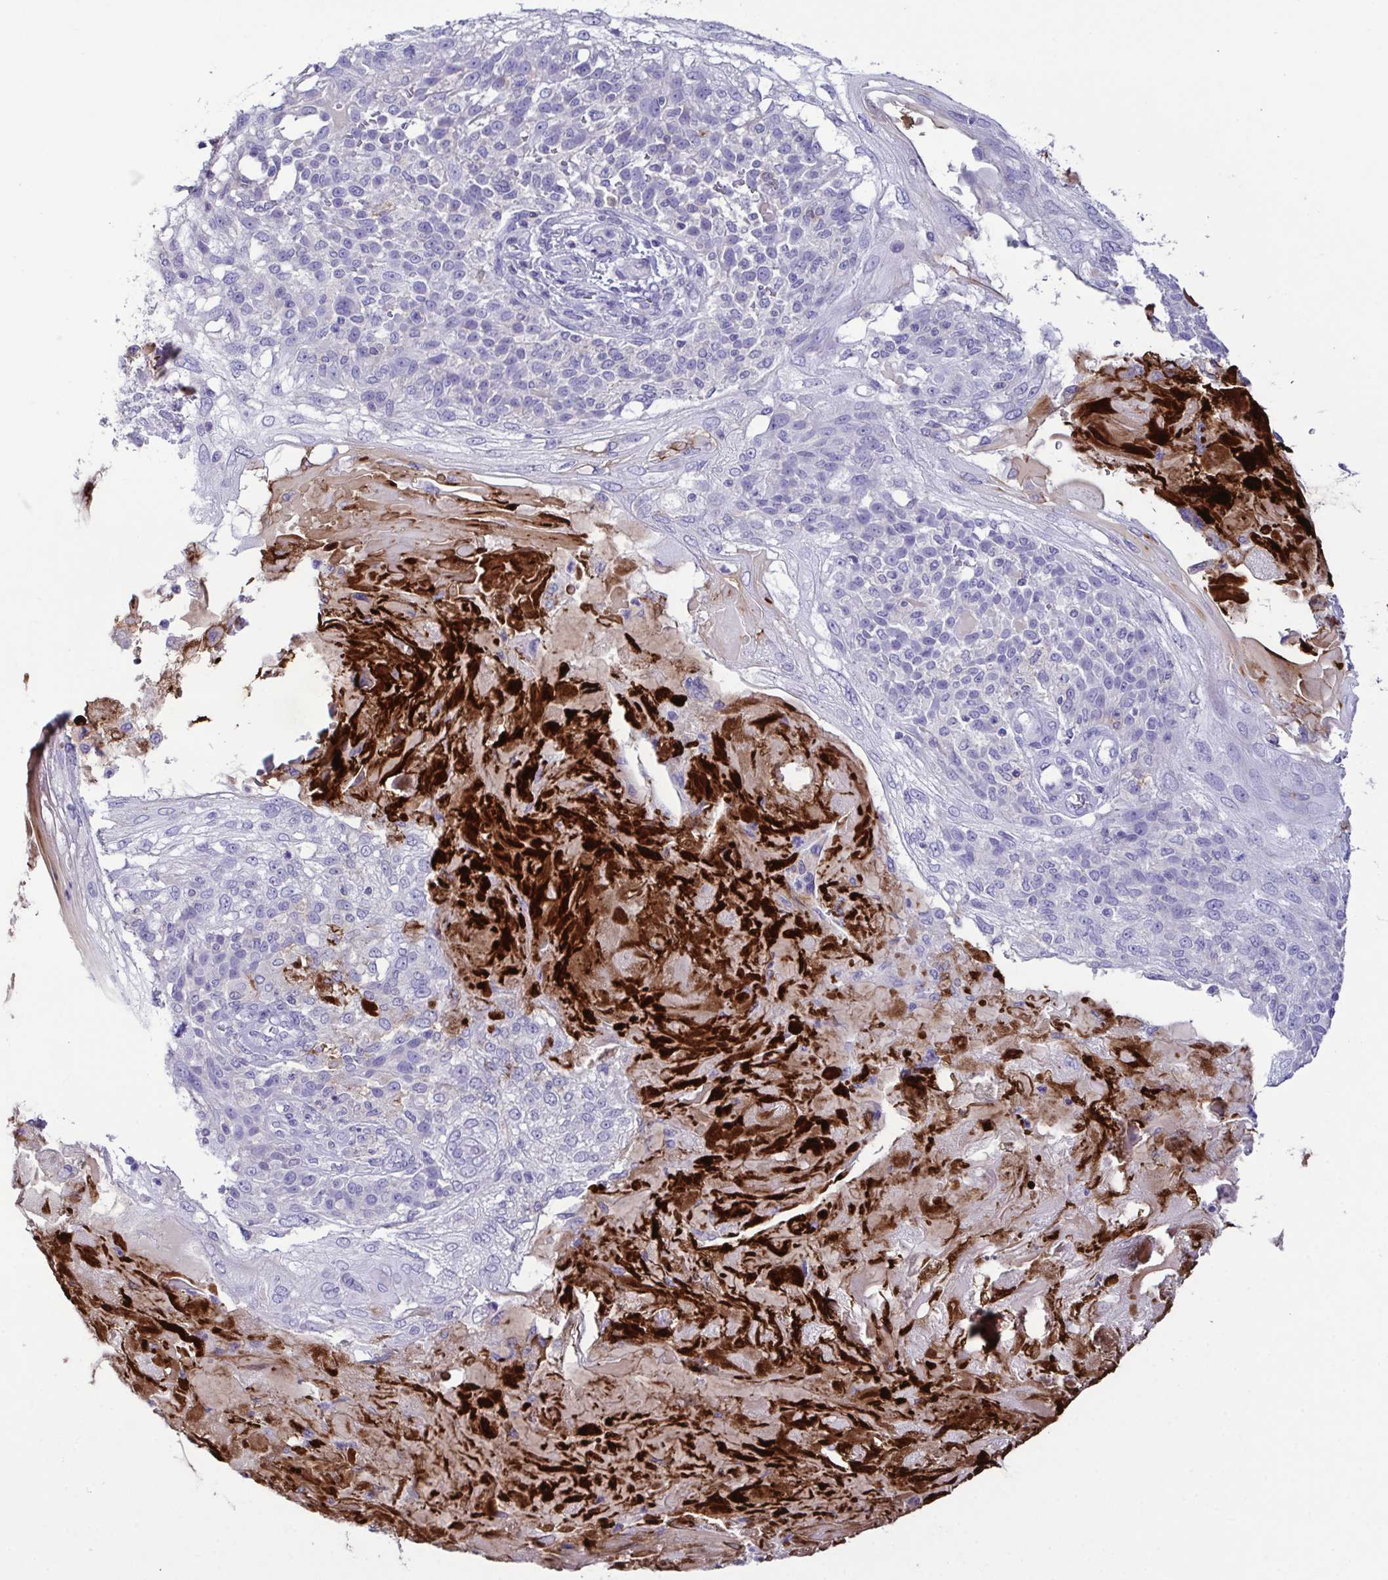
{"staining": {"intensity": "negative", "quantity": "none", "location": "none"}, "tissue": "skin cancer", "cell_type": "Tumor cells", "image_type": "cancer", "snomed": [{"axis": "morphology", "description": "Normal tissue, NOS"}, {"axis": "morphology", "description": "Squamous cell carcinoma, NOS"}, {"axis": "topography", "description": "Skin"}], "caption": "Skin squamous cell carcinoma was stained to show a protein in brown. There is no significant expression in tumor cells.", "gene": "MARCO", "patient": {"sex": "female", "age": 83}}